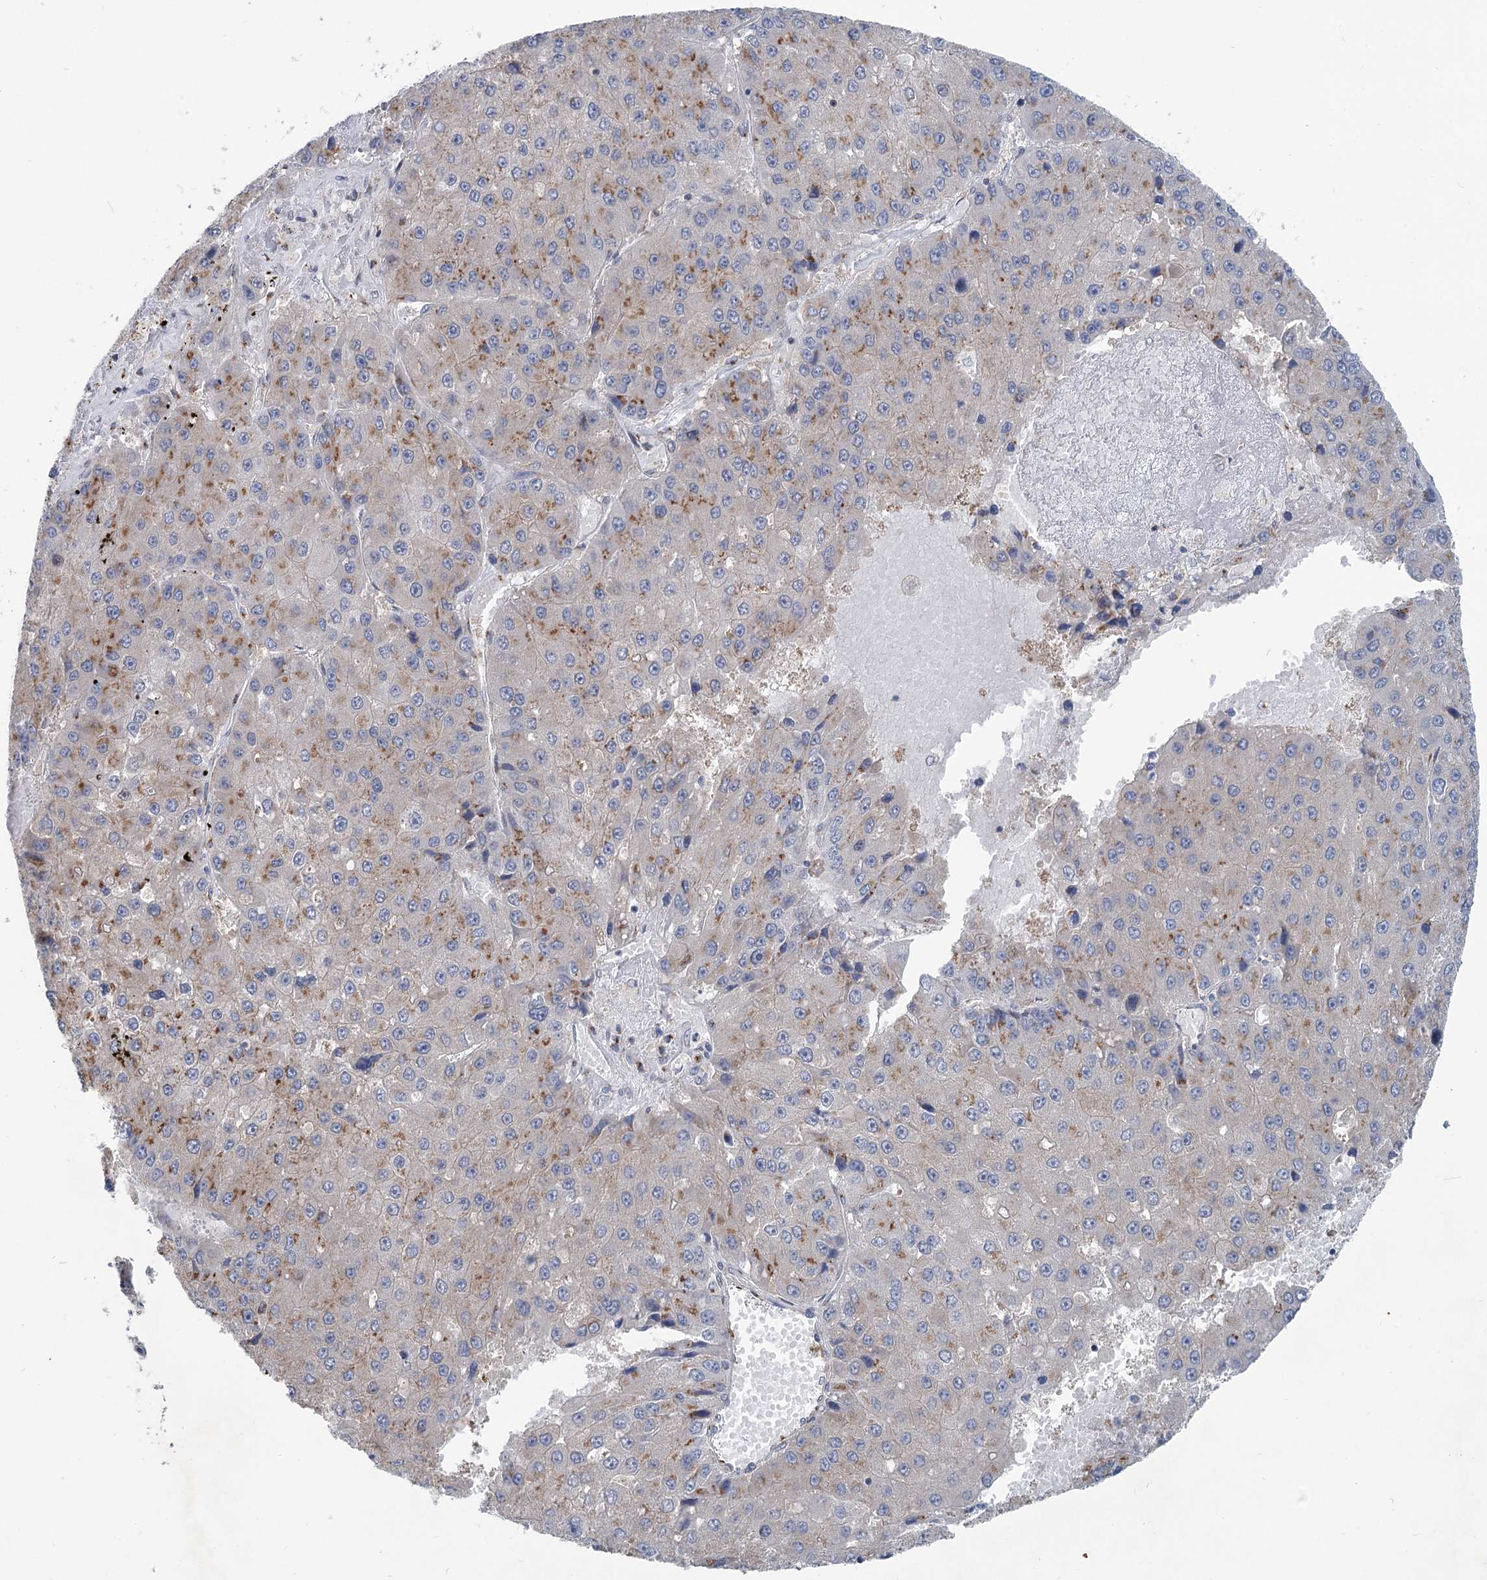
{"staining": {"intensity": "moderate", "quantity": "25%-75%", "location": "cytoplasmic/membranous"}, "tissue": "liver cancer", "cell_type": "Tumor cells", "image_type": "cancer", "snomed": [{"axis": "morphology", "description": "Carcinoma, Hepatocellular, NOS"}, {"axis": "topography", "description": "Liver"}], "caption": "The micrograph demonstrates a brown stain indicating the presence of a protein in the cytoplasmic/membranous of tumor cells in liver cancer. (brown staining indicates protein expression, while blue staining denotes nuclei).", "gene": "ITIH5", "patient": {"sex": "female", "age": 73}}